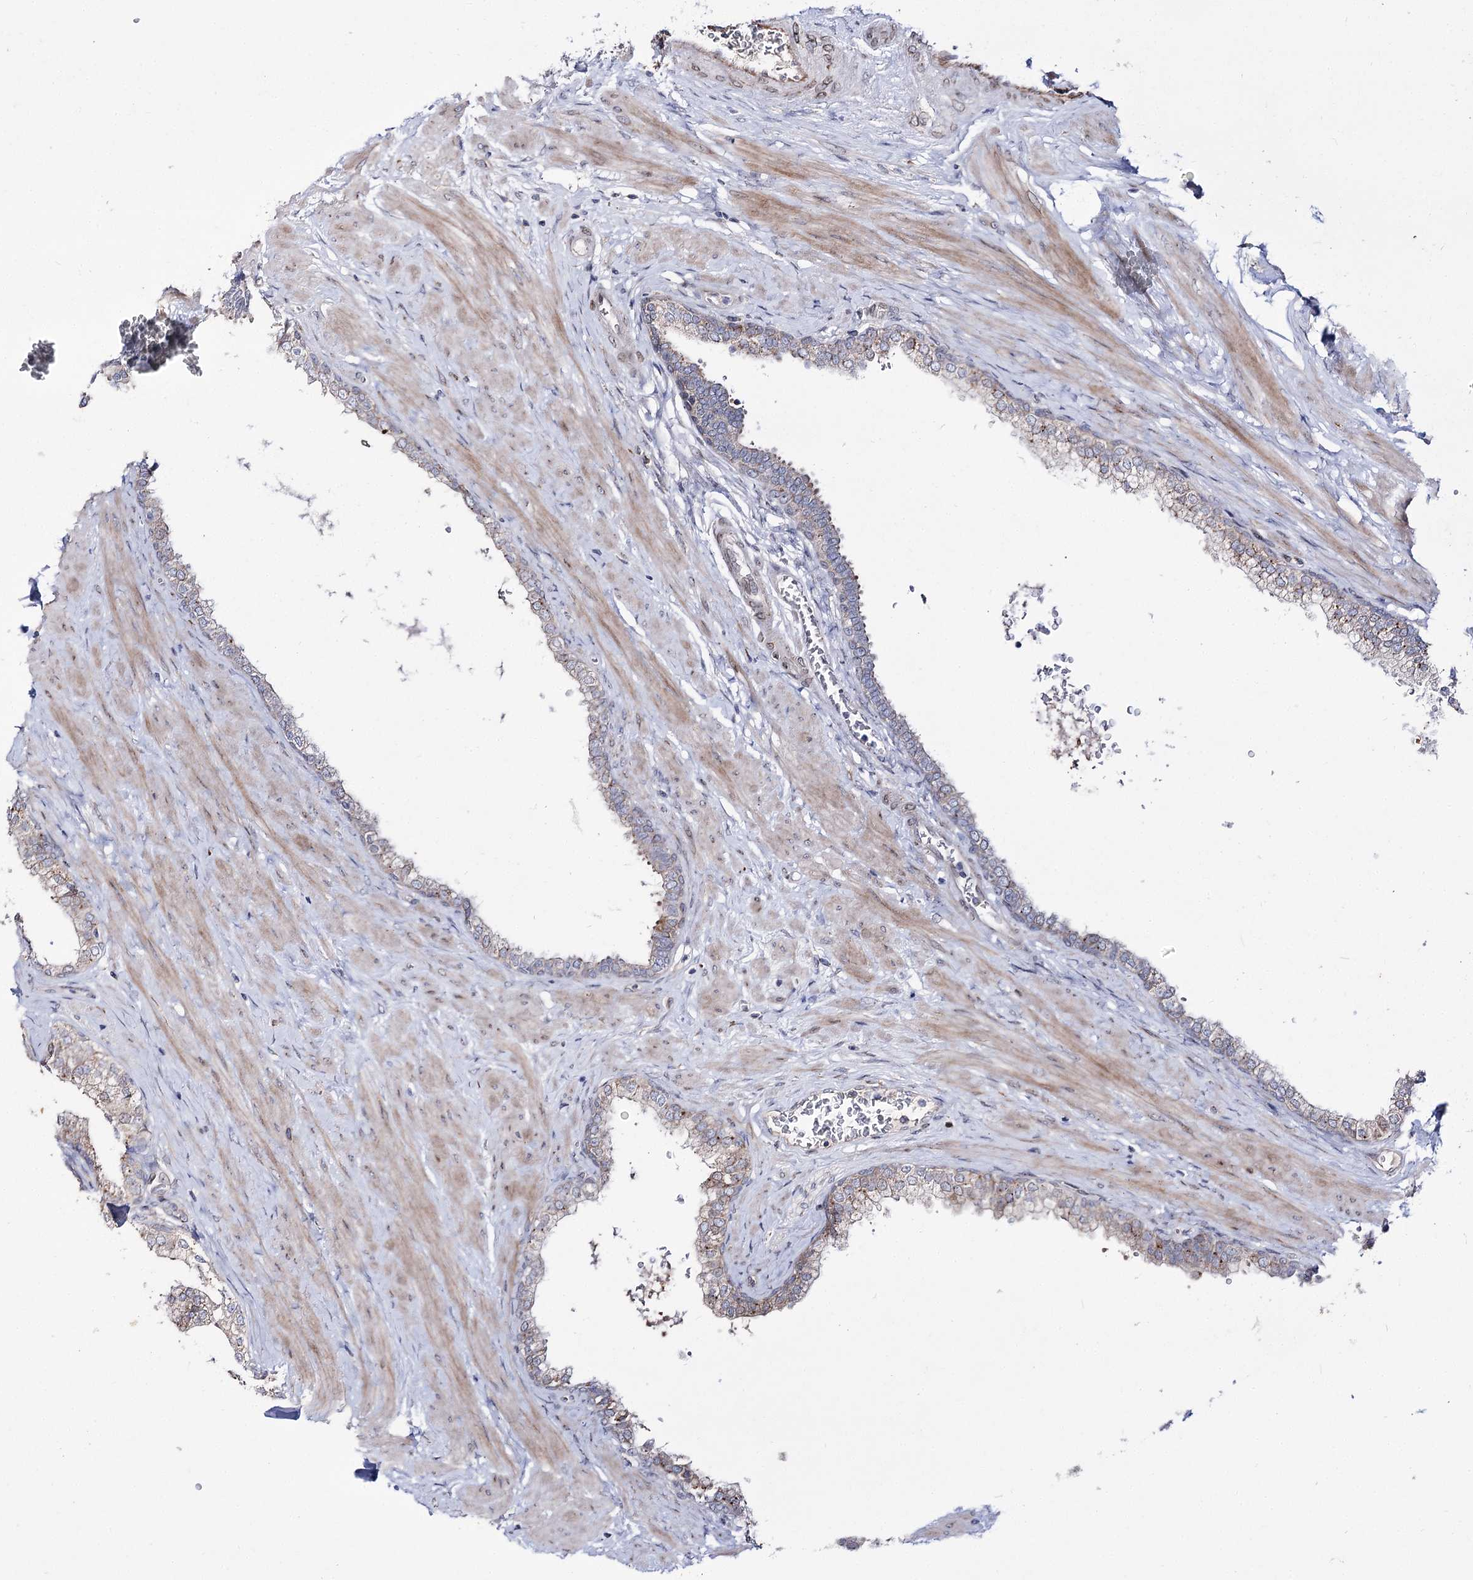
{"staining": {"intensity": "weak", "quantity": "<25%", "location": "cytoplasmic/membranous"}, "tissue": "prostate", "cell_type": "Glandular cells", "image_type": "normal", "snomed": [{"axis": "morphology", "description": "Normal tissue, NOS"}, {"axis": "morphology", "description": "Urothelial carcinoma, Low grade"}, {"axis": "topography", "description": "Urinary bladder"}, {"axis": "topography", "description": "Prostate"}], "caption": "This is a histopathology image of IHC staining of unremarkable prostate, which shows no positivity in glandular cells.", "gene": "C11orf80", "patient": {"sex": "male", "age": 60}}